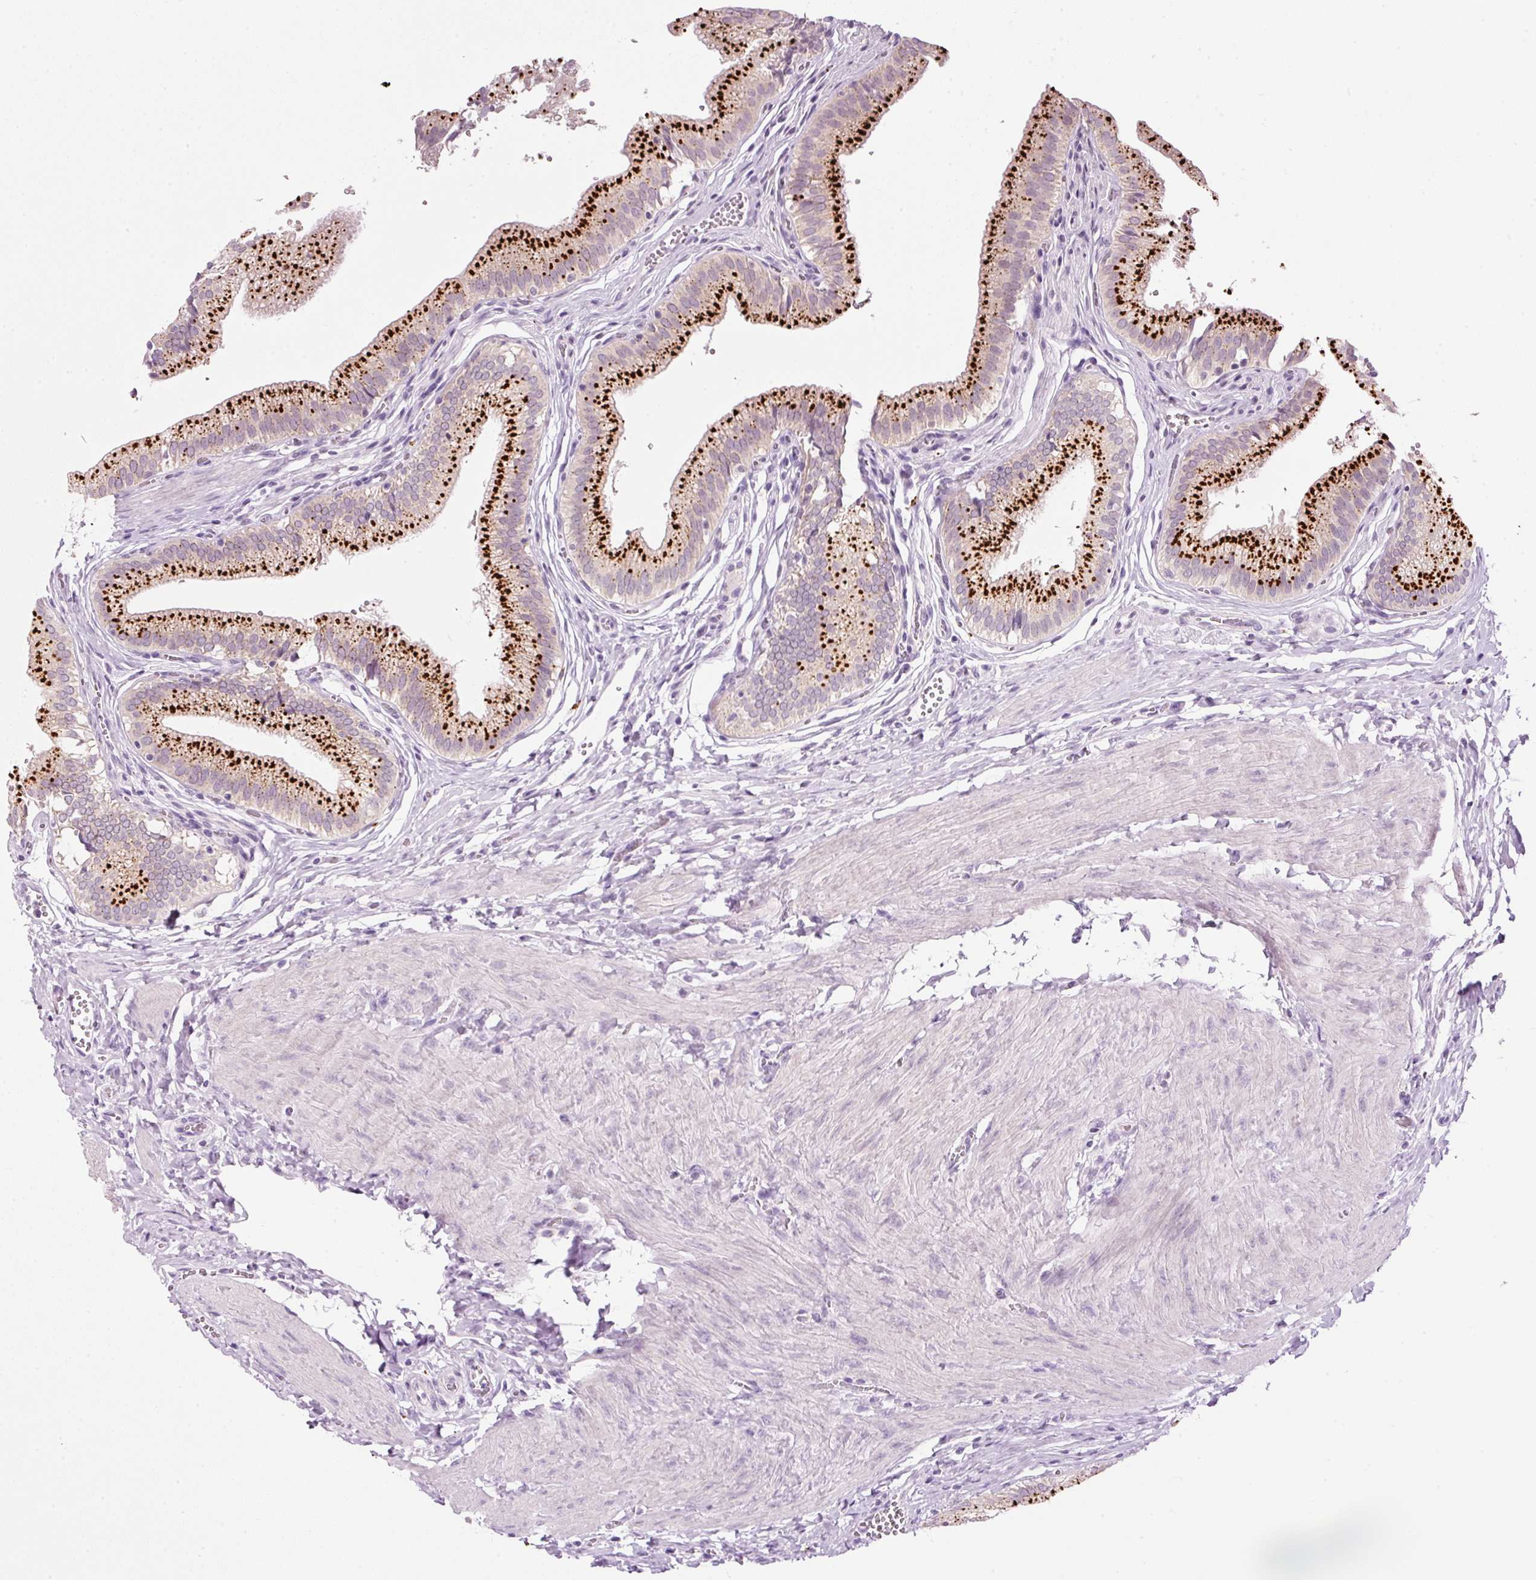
{"staining": {"intensity": "strong", "quantity": ">75%", "location": "cytoplasmic/membranous"}, "tissue": "gallbladder", "cell_type": "Glandular cells", "image_type": "normal", "snomed": [{"axis": "morphology", "description": "Normal tissue, NOS"}, {"axis": "topography", "description": "Gallbladder"}, {"axis": "topography", "description": "Peripheral nerve tissue"}], "caption": "High-power microscopy captured an IHC micrograph of normal gallbladder, revealing strong cytoplasmic/membranous positivity in about >75% of glandular cells. (DAB (3,3'-diaminobenzidine) IHC, brown staining for protein, blue staining for nuclei).", "gene": "ZNF639", "patient": {"sex": "male", "age": 17}}